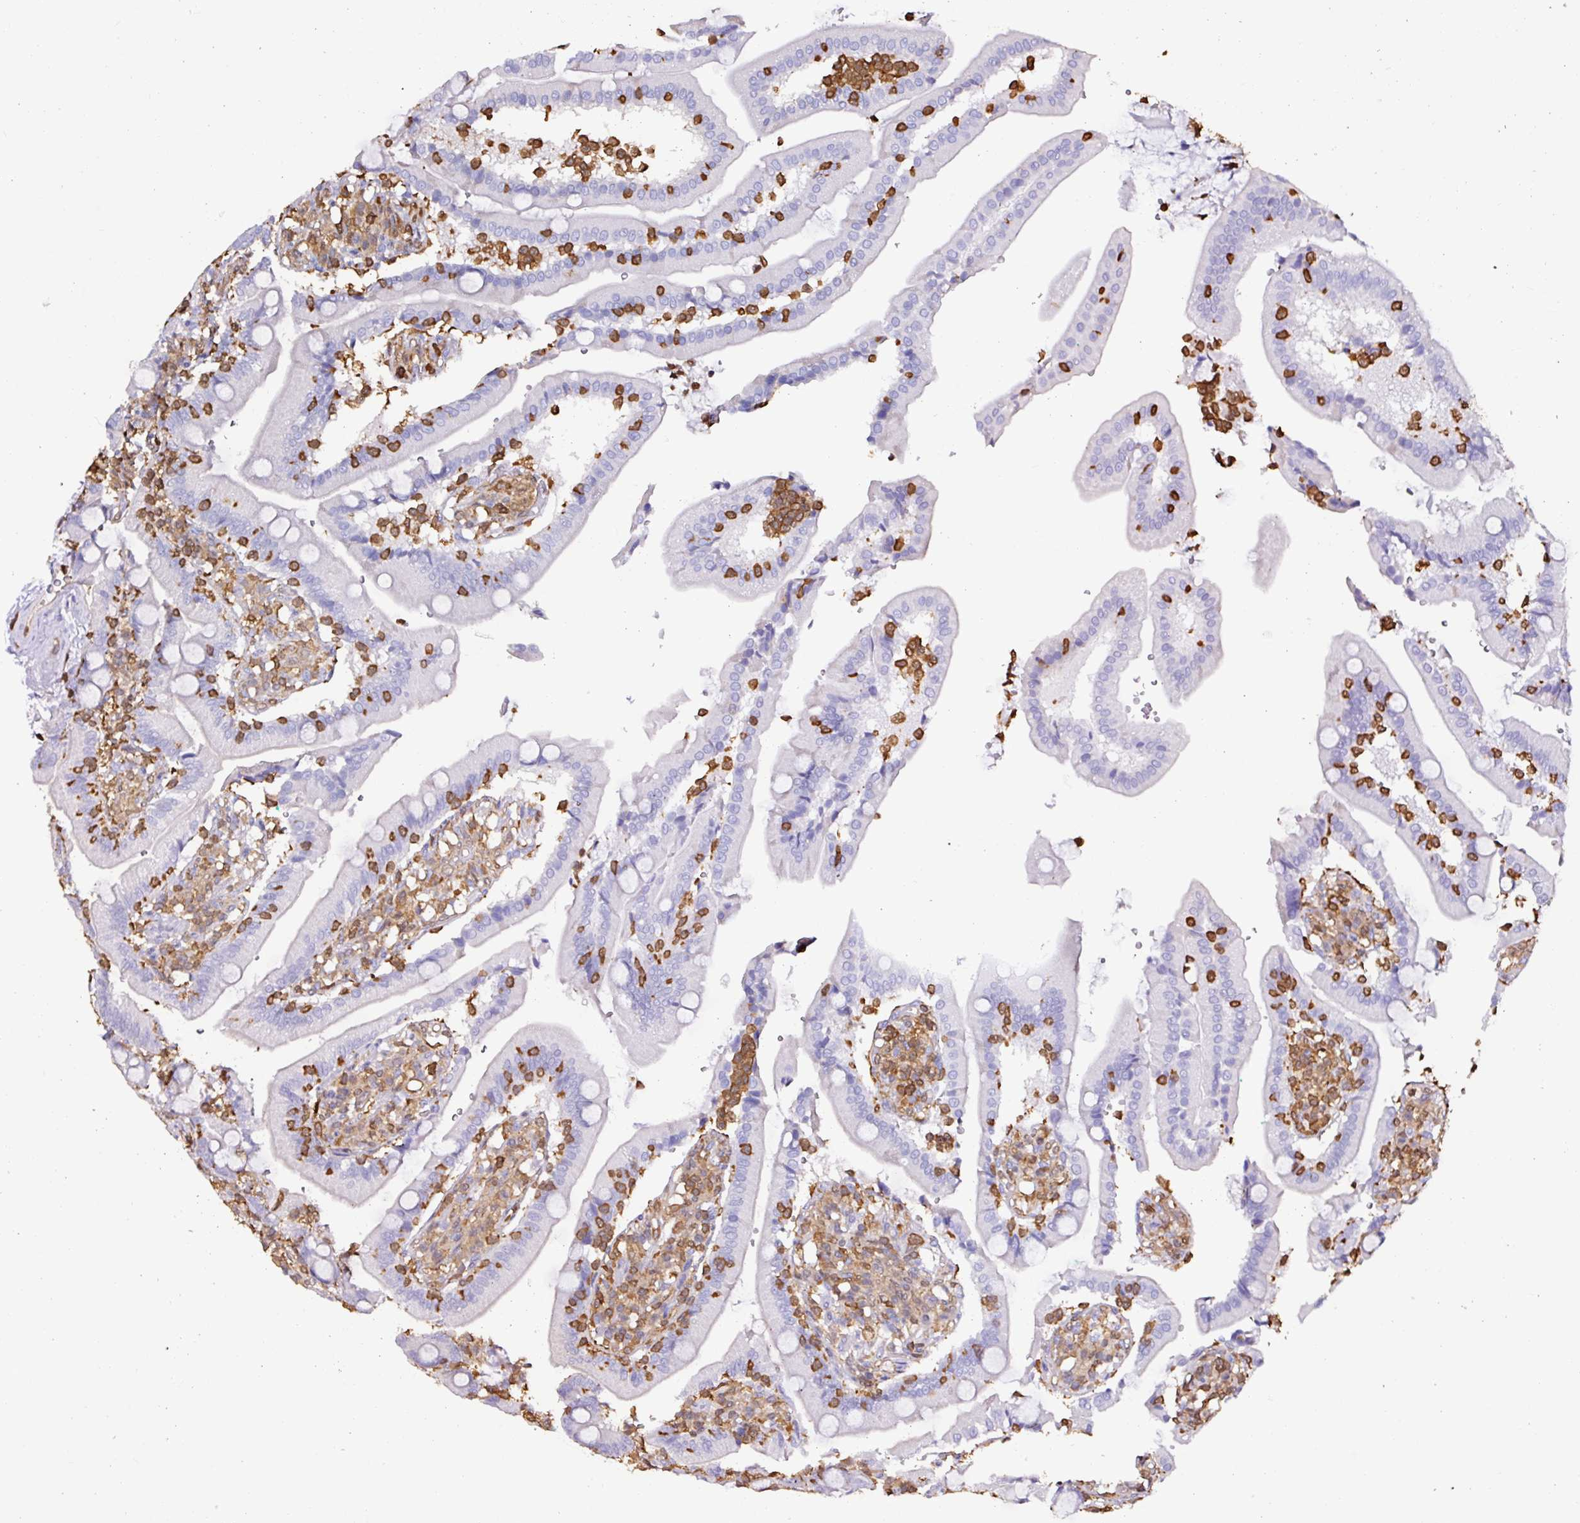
{"staining": {"intensity": "negative", "quantity": "none", "location": "none"}, "tissue": "duodenum", "cell_type": "Glandular cells", "image_type": "normal", "snomed": [{"axis": "morphology", "description": "Normal tissue, NOS"}, {"axis": "topography", "description": "Duodenum"}], "caption": "Glandular cells show no significant positivity in unremarkable duodenum. (Immunohistochemistry (ihc), brightfield microscopy, high magnification).", "gene": "ARHGDIB", "patient": {"sex": "female", "age": 67}}